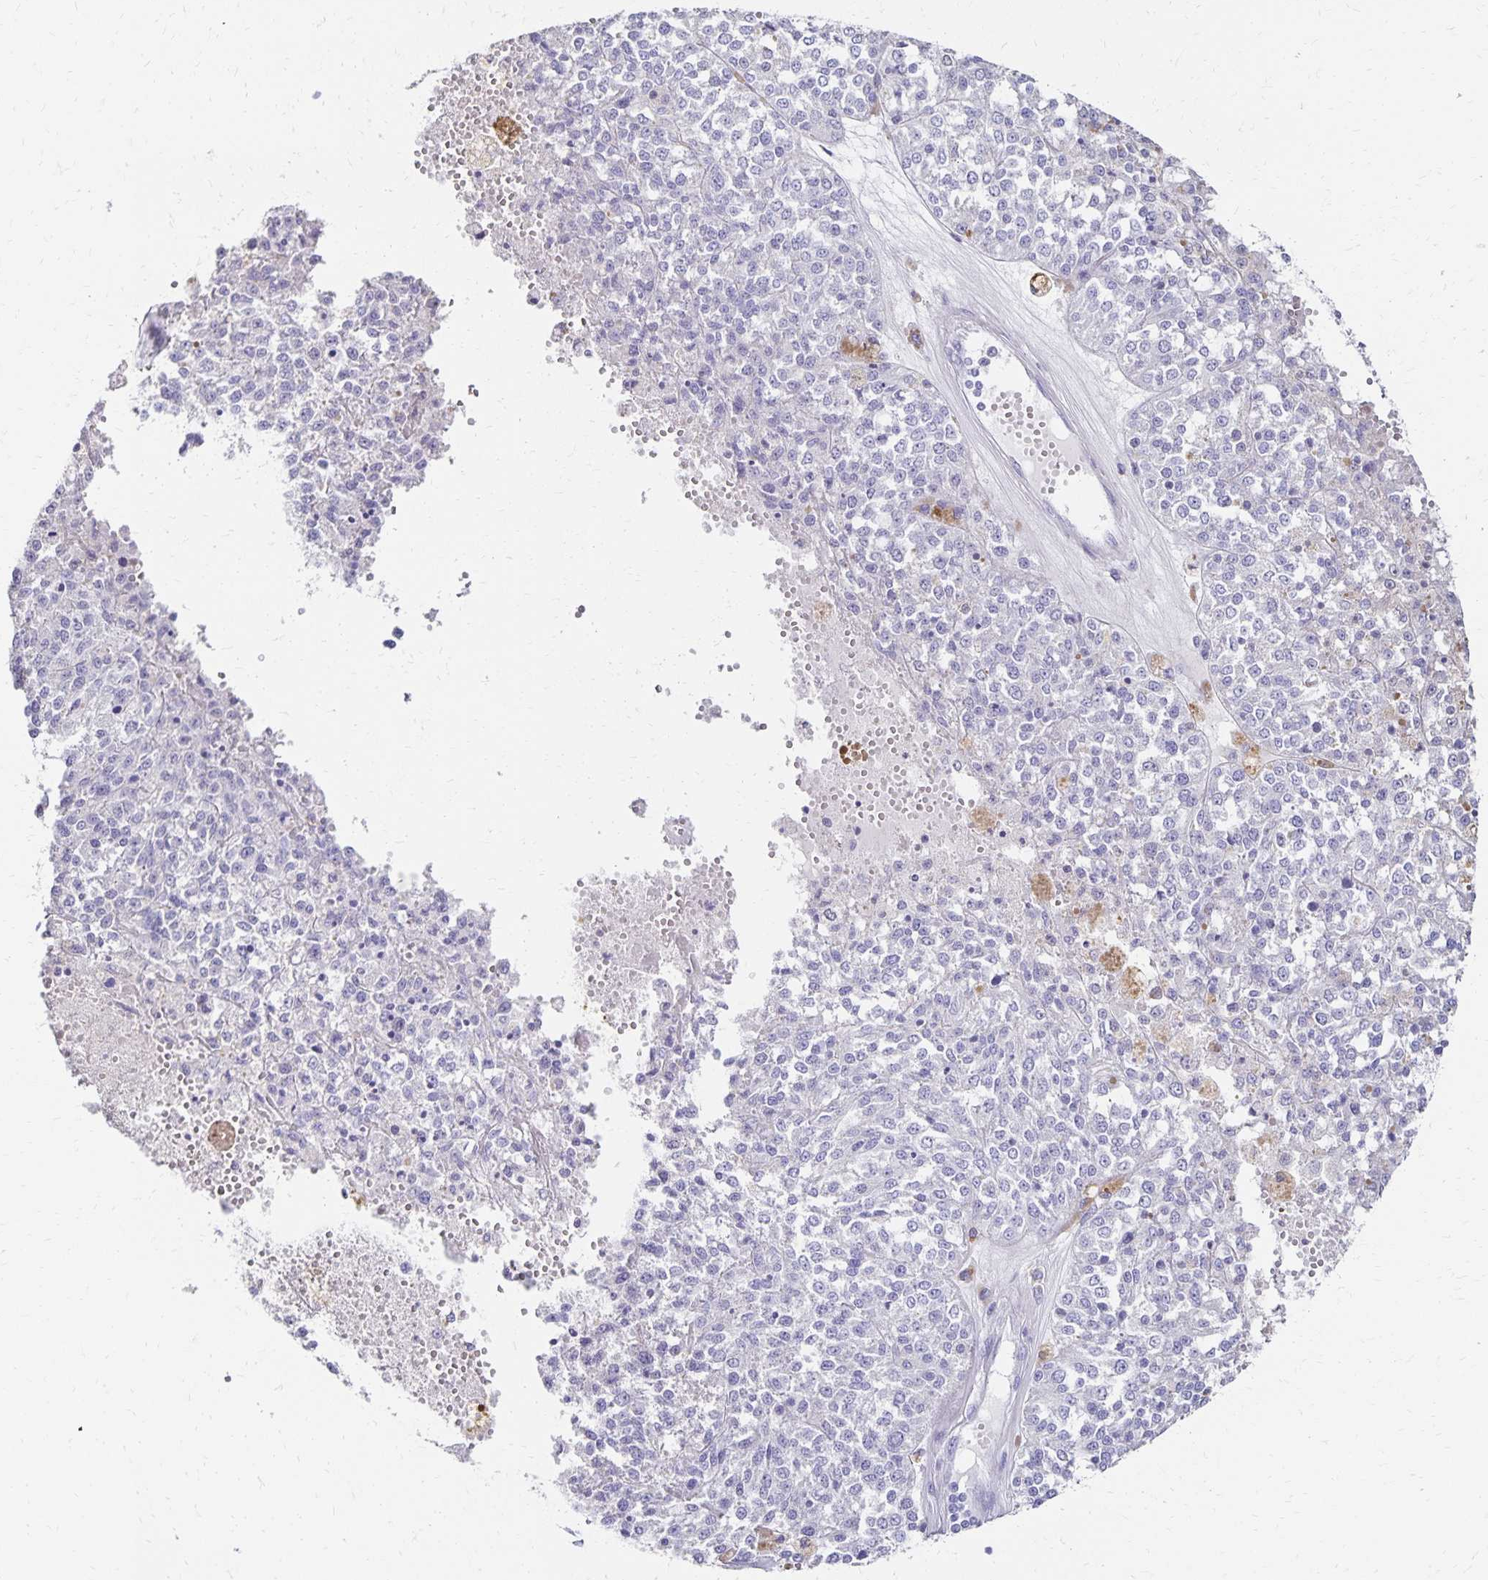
{"staining": {"intensity": "negative", "quantity": "none", "location": "none"}, "tissue": "melanoma", "cell_type": "Tumor cells", "image_type": "cancer", "snomed": [{"axis": "morphology", "description": "Malignant melanoma, Metastatic site"}, {"axis": "topography", "description": "Lymph node"}], "caption": "Immunohistochemistry (IHC) of melanoma demonstrates no positivity in tumor cells.", "gene": "DYNLT4", "patient": {"sex": "female", "age": 64}}